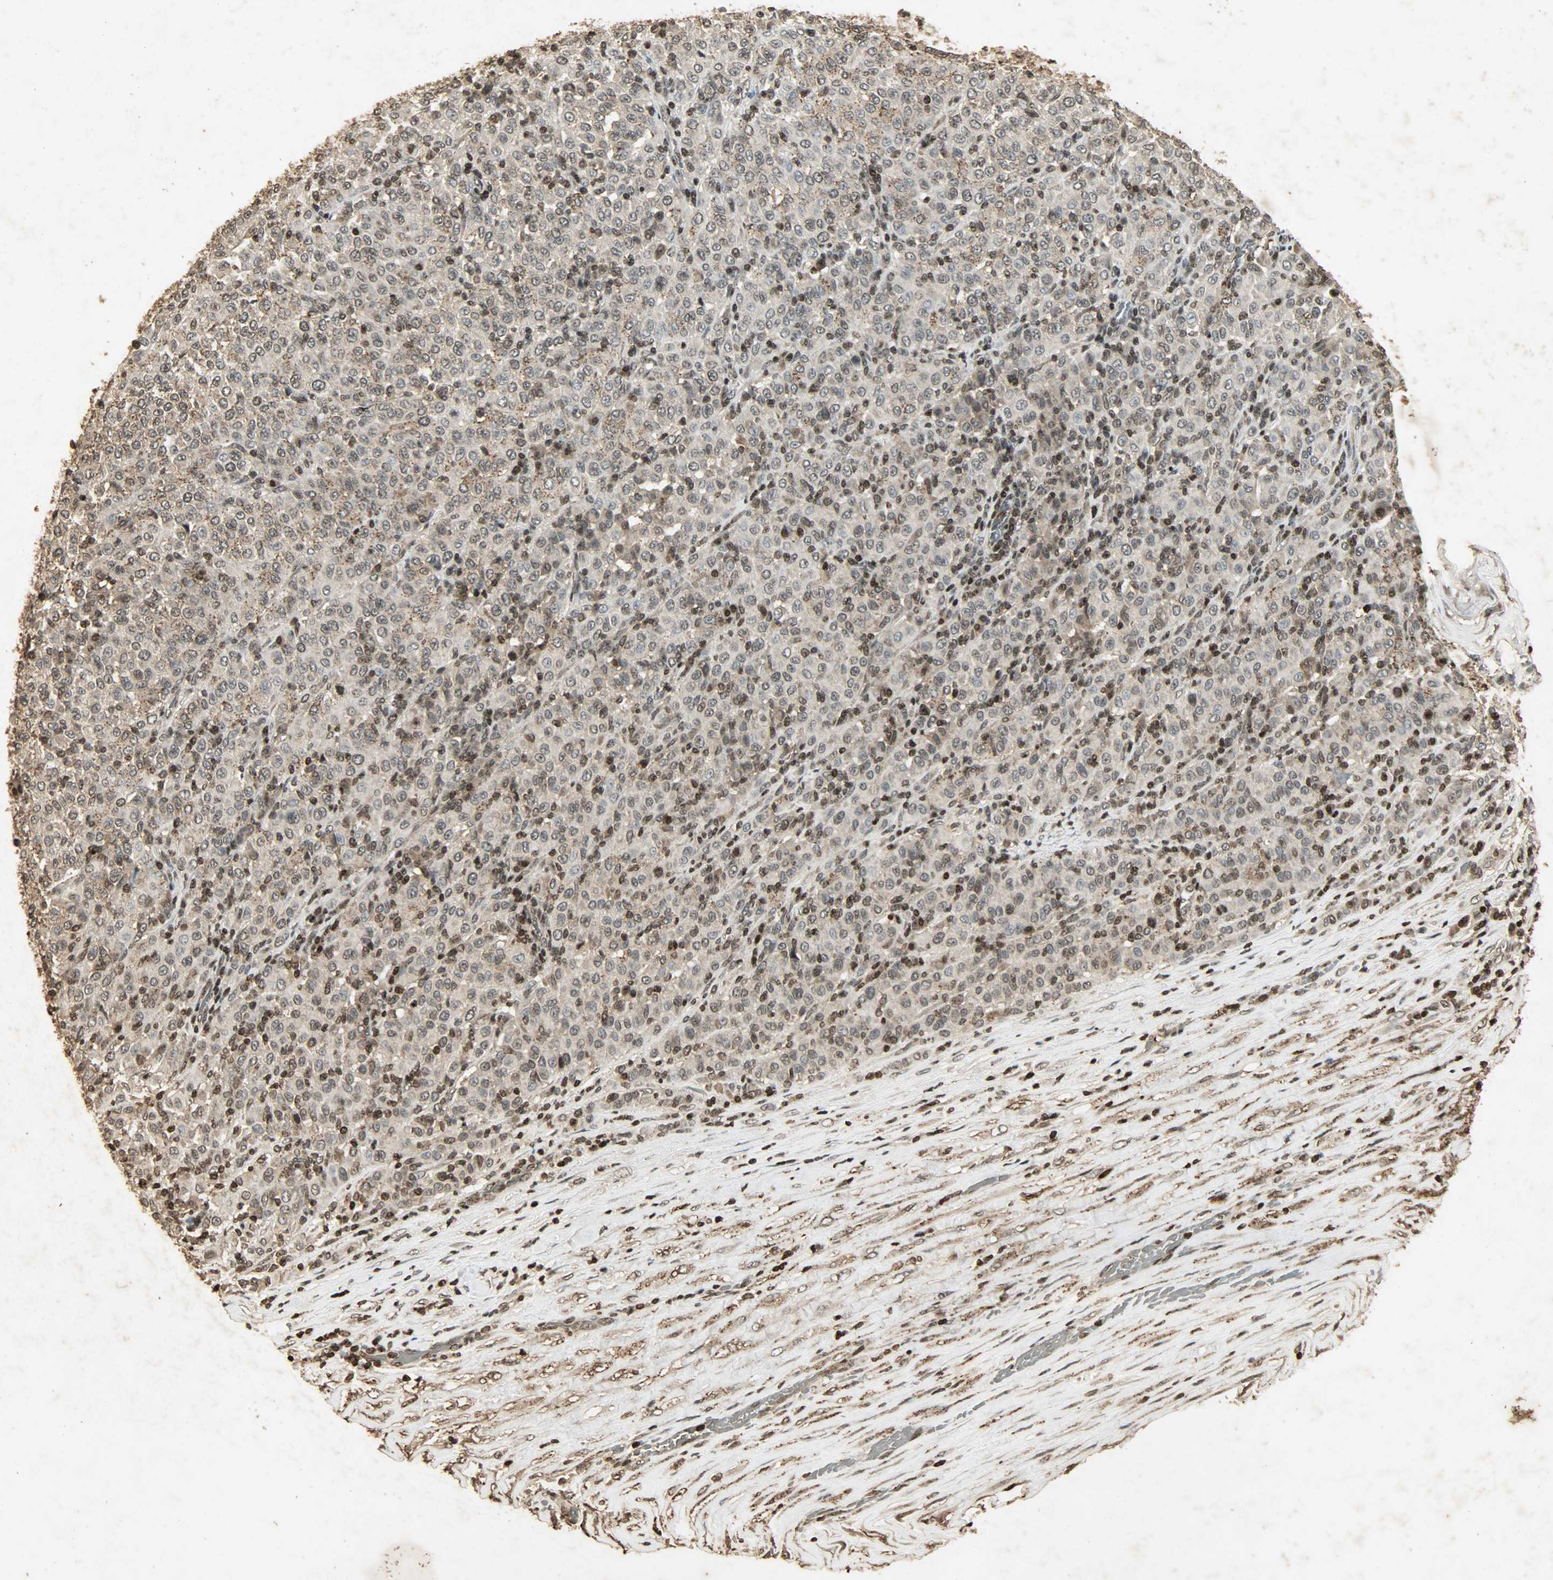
{"staining": {"intensity": "weak", "quantity": ">75%", "location": "cytoplasmic/membranous,nuclear"}, "tissue": "melanoma", "cell_type": "Tumor cells", "image_type": "cancer", "snomed": [{"axis": "morphology", "description": "Malignant melanoma, Metastatic site"}, {"axis": "topography", "description": "Pancreas"}], "caption": "Protein analysis of malignant melanoma (metastatic site) tissue reveals weak cytoplasmic/membranous and nuclear positivity in about >75% of tumor cells.", "gene": "PPP3R1", "patient": {"sex": "female", "age": 30}}